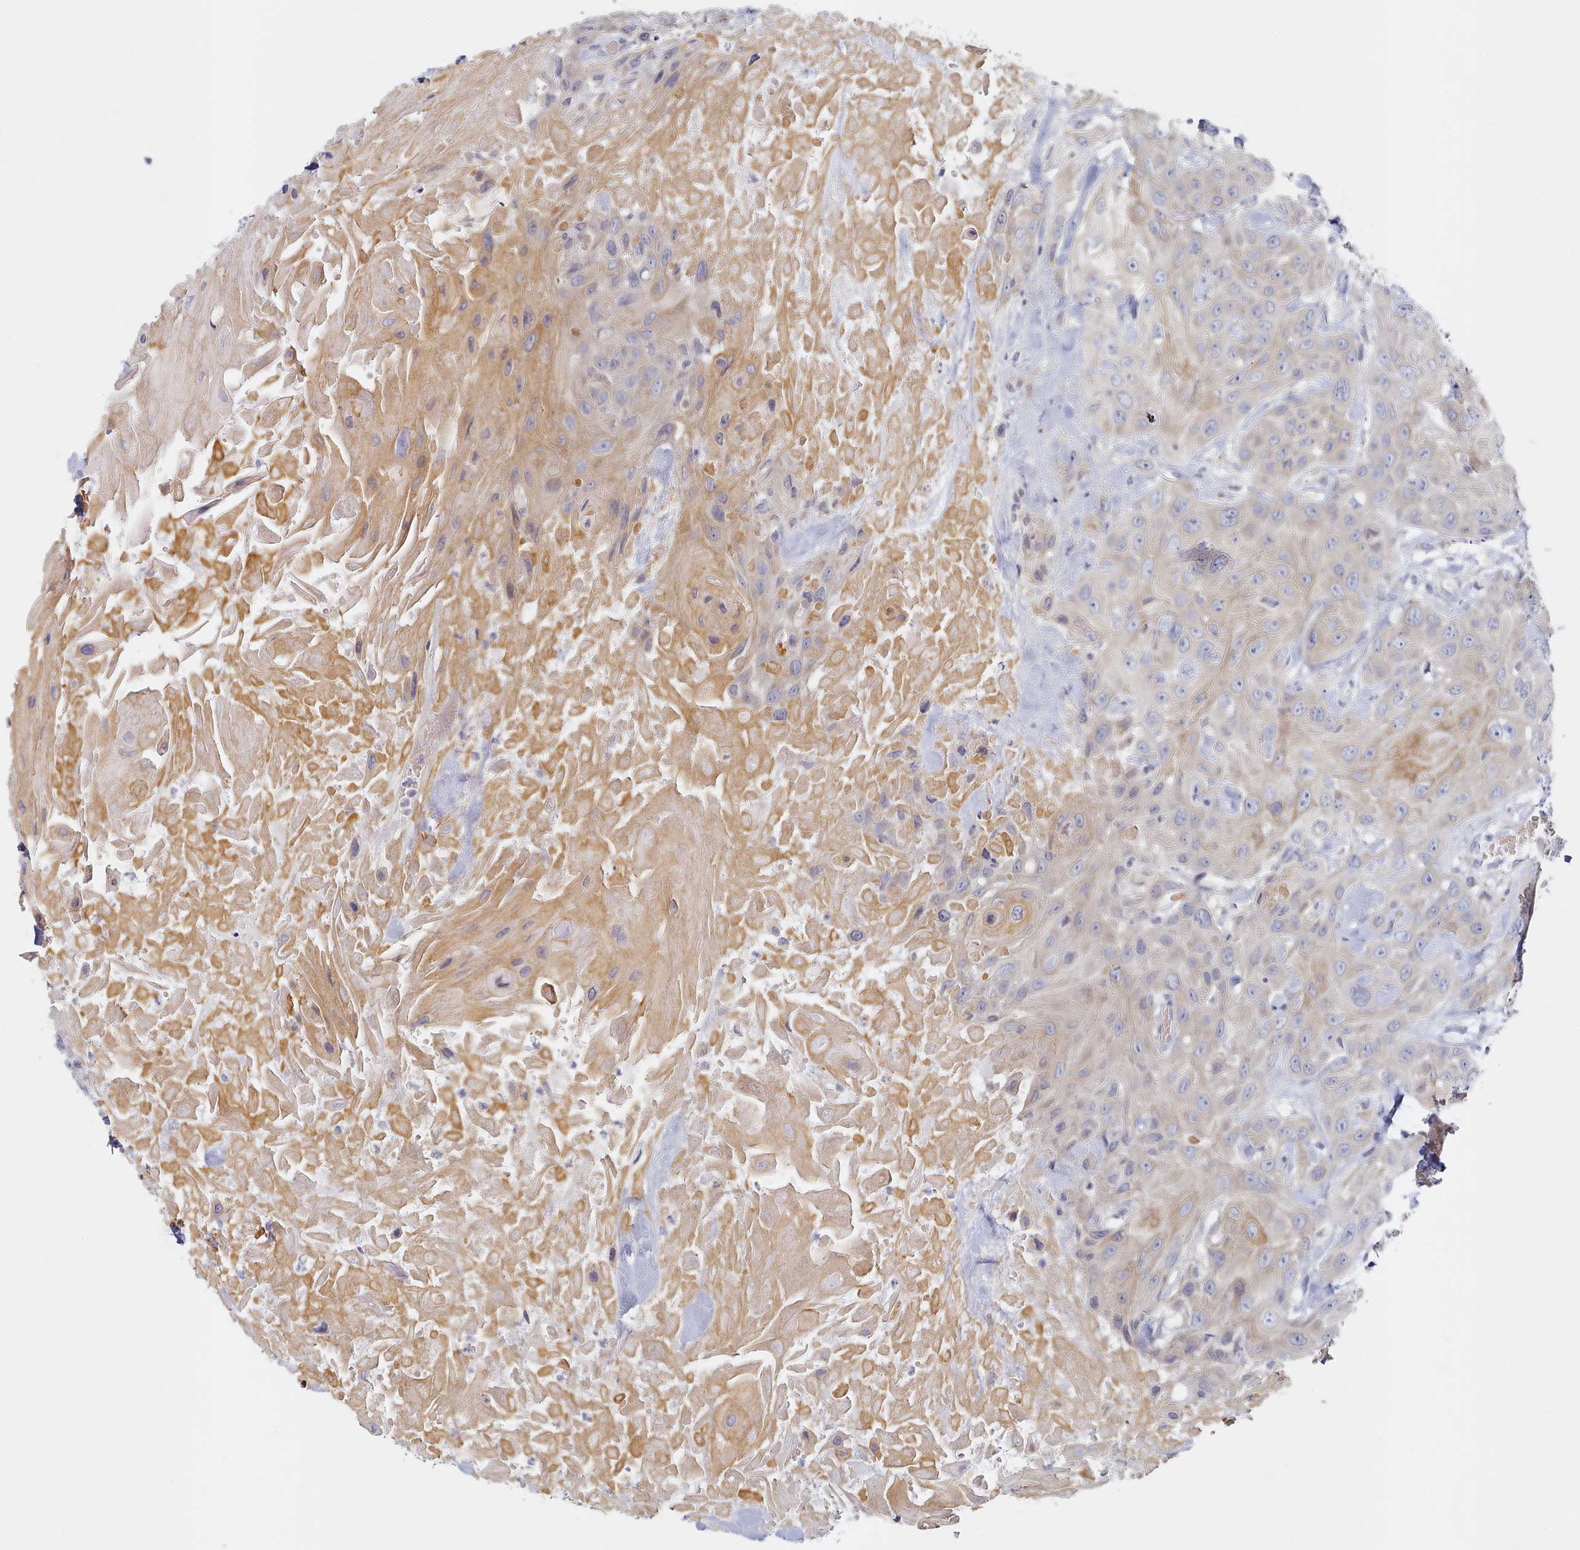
{"staining": {"intensity": "weak", "quantity": "<25%", "location": "cytoplasmic/membranous"}, "tissue": "head and neck cancer", "cell_type": "Tumor cells", "image_type": "cancer", "snomed": [{"axis": "morphology", "description": "Squamous cell carcinoma, NOS"}, {"axis": "topography", "description": "Head-Neck"}], "caption": "Protein analysis of head and neck squamous cell carcinoma exhibits no significant expression in tumor cells. The staining is performed using DAB brown chromogen with nuclei counter-stained in using hematoxylin.", "gene": "TYW1B", "patient": {"sex": "male", "age": 81}}